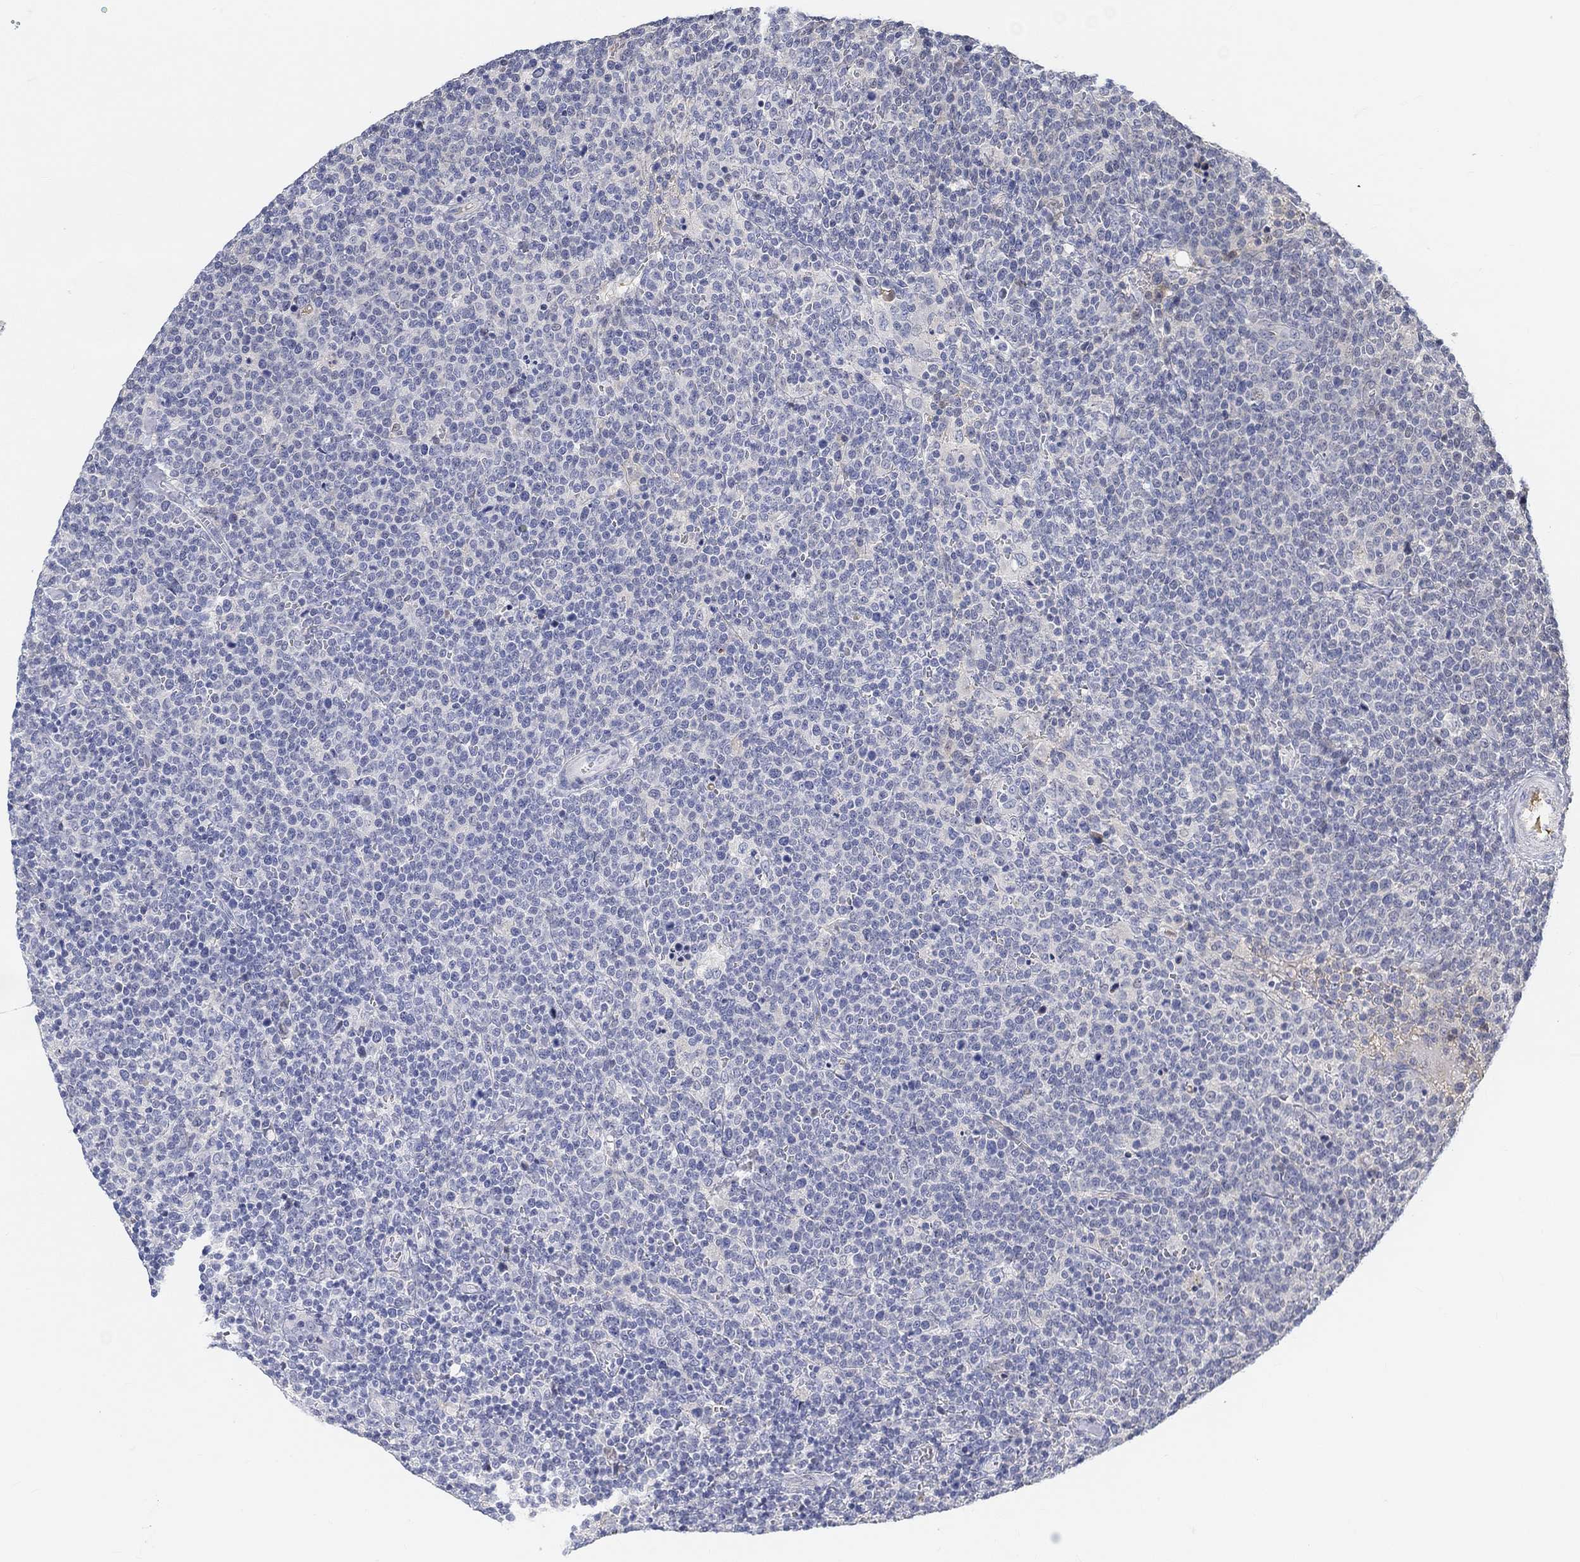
{"staining": {"intensity": "negative", "quantity": "none", "location": "none"}, "tissue": "lymphoma", "cell_type": "Tumor cells", "image_type": "cancer", "snomed": [{"axis": "morphology", "description": "Malignant lymphoma, non-Hodgkin's type, High grade"}, {"axis": "topography", "description": "Lymph node"}], "caption": "The micrograph displays no significant positivity in tumor cells of lymphoma.", "gene": "SNTG2", "patient": {"sex": "male", "age": 61}}